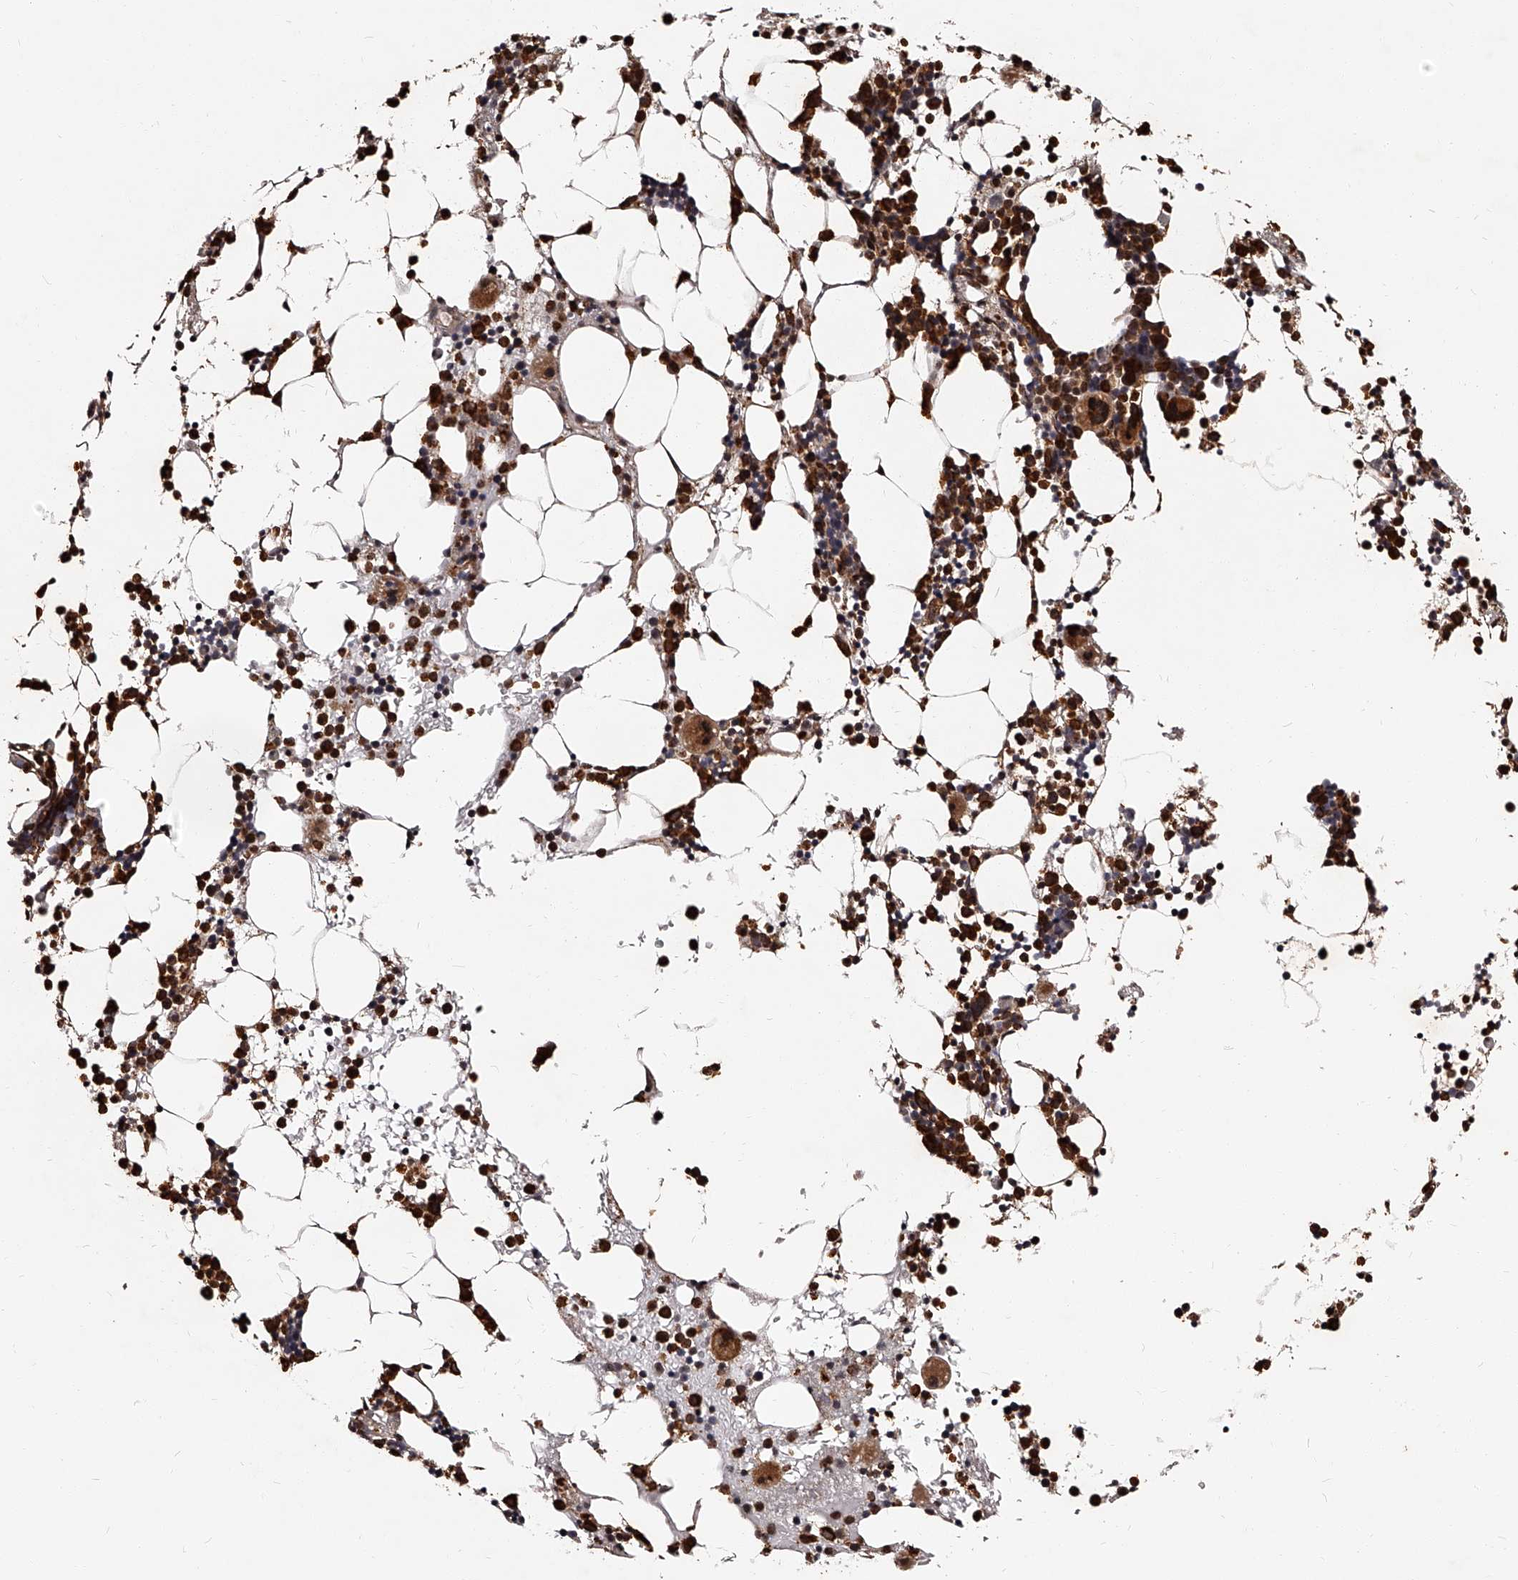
{"staining": {"intensity": "strong", "quantity": "25%-75%", "location": "cytoplasmic/membranous,nuclear"}, "tissue": "bone marrow", "cell_type": "Hematopoietic cells", "image_type": "normal", "snomed": [{"axis": "morphology", "description": "Normal tissue, NOS"}, {"axis": "morphology", "description": "Inflammation, NOS"}, {"axis": "topography", "description": "Bone marrow"}], "caption": "Normal bone marrow reveals strong cytoplasmic/membranous,nuclear positivity in about 25%-75% of hematopoietic cells, visualized by immunohistochemistry. (Brightfield microscopy of DAB IHC at high magnification).", "gene": "RSC1A1", "patient": {"sex": "male", "age": 31}}